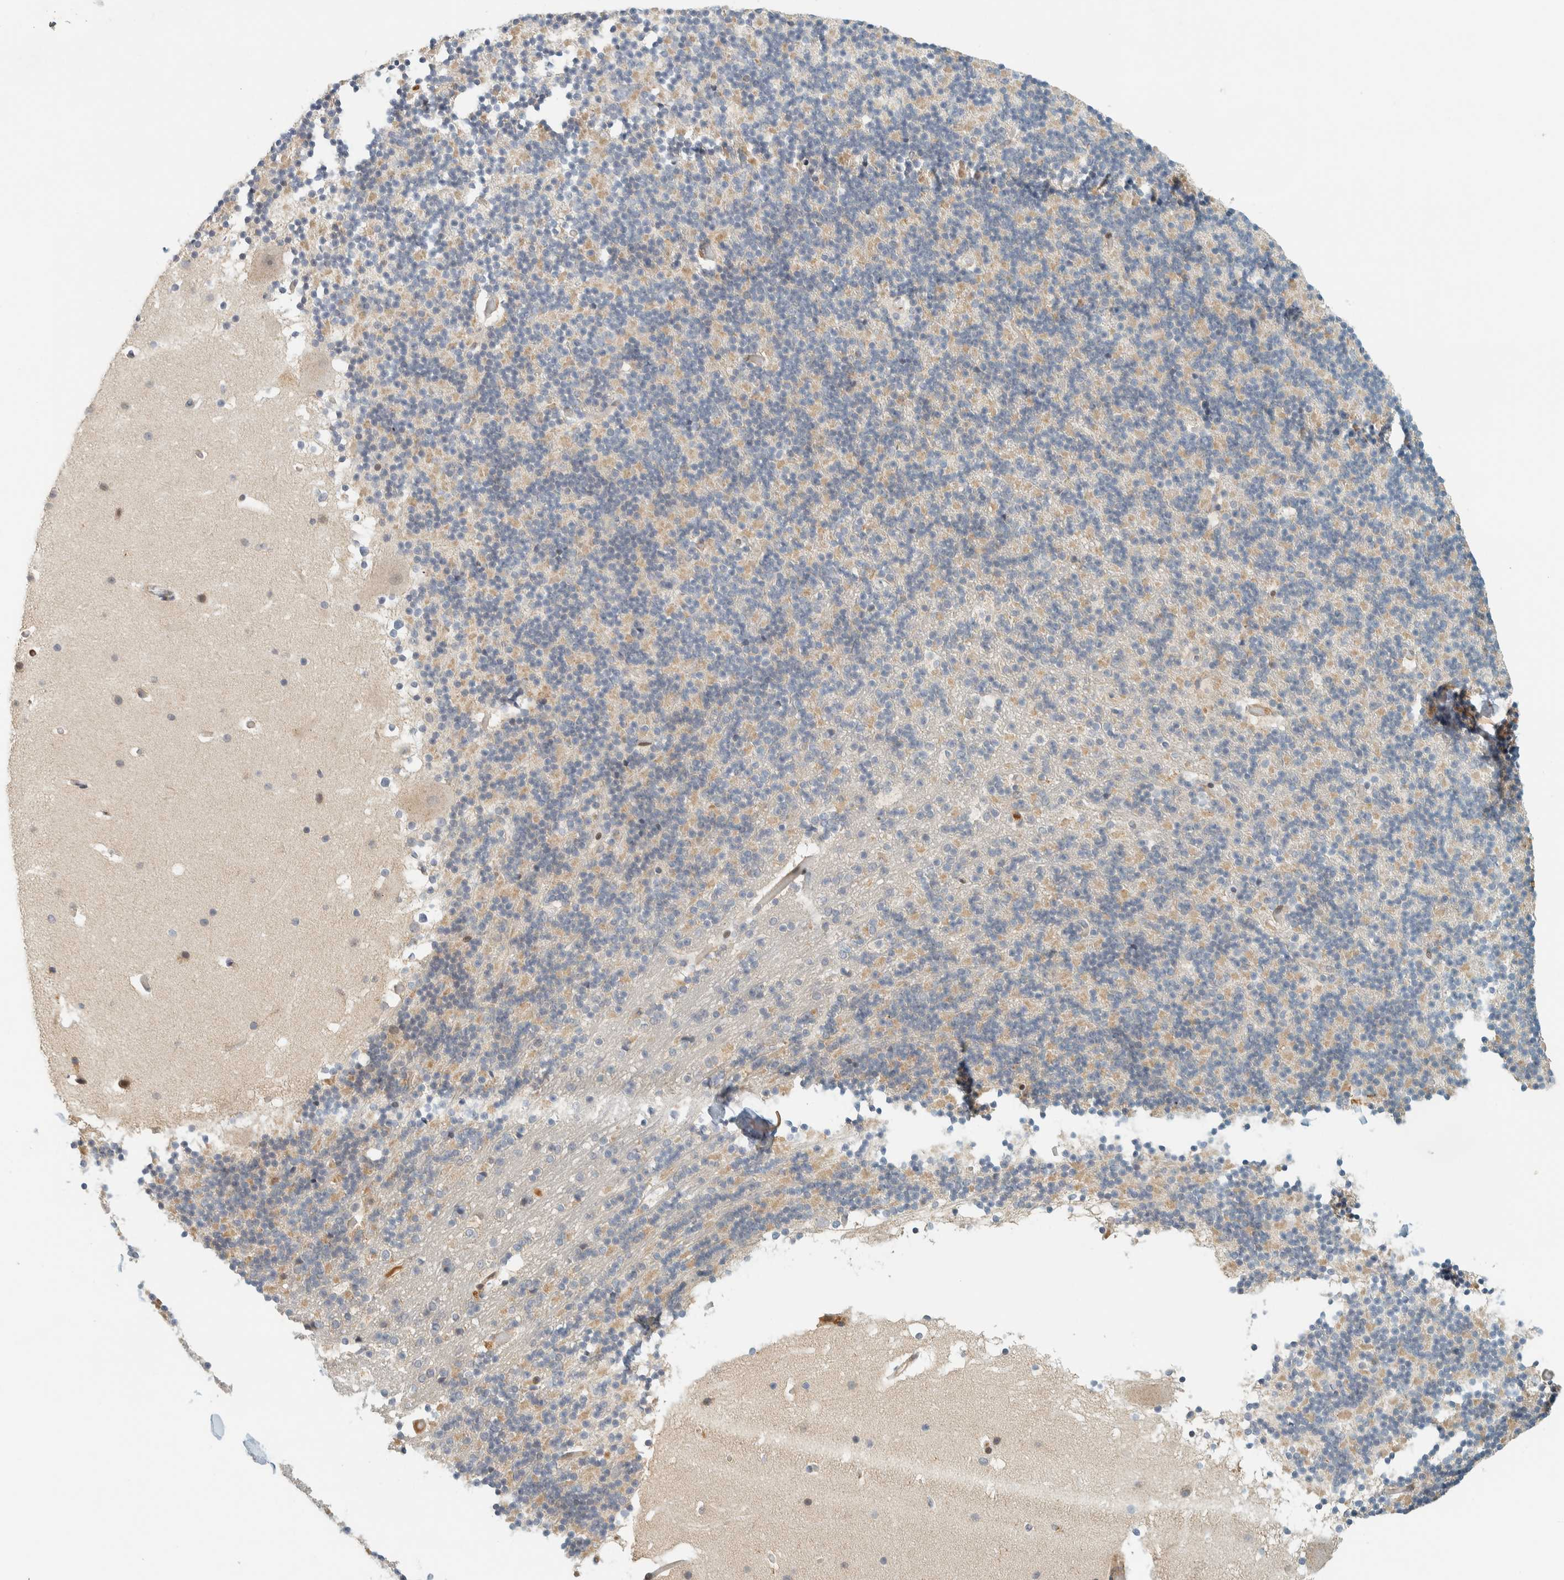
{"staining": {"intensity": "weak", "quantity": ">75%", "location": "cytoplasmic/membranous"}, "tissue": "cerebellum", "cell_type": "Cells in granular layer", "image_type": "normal", "snomed": [{"axis": "morphology", "description": "Normal tissue, NOS"}, {"axis": "topography", "description": "Cerebellum"}], "caption": "Cerebellum stained with DAB immunohistochemistry (IHC) displays low levels of weak cytoplasmic/membranous staining in approximately >75% of cells in granular layer. (Brightfield microscopy of DAB IHC at high magnification).", "gene": "CCDC171", "patient": {"sex": "male", "age": 57}}